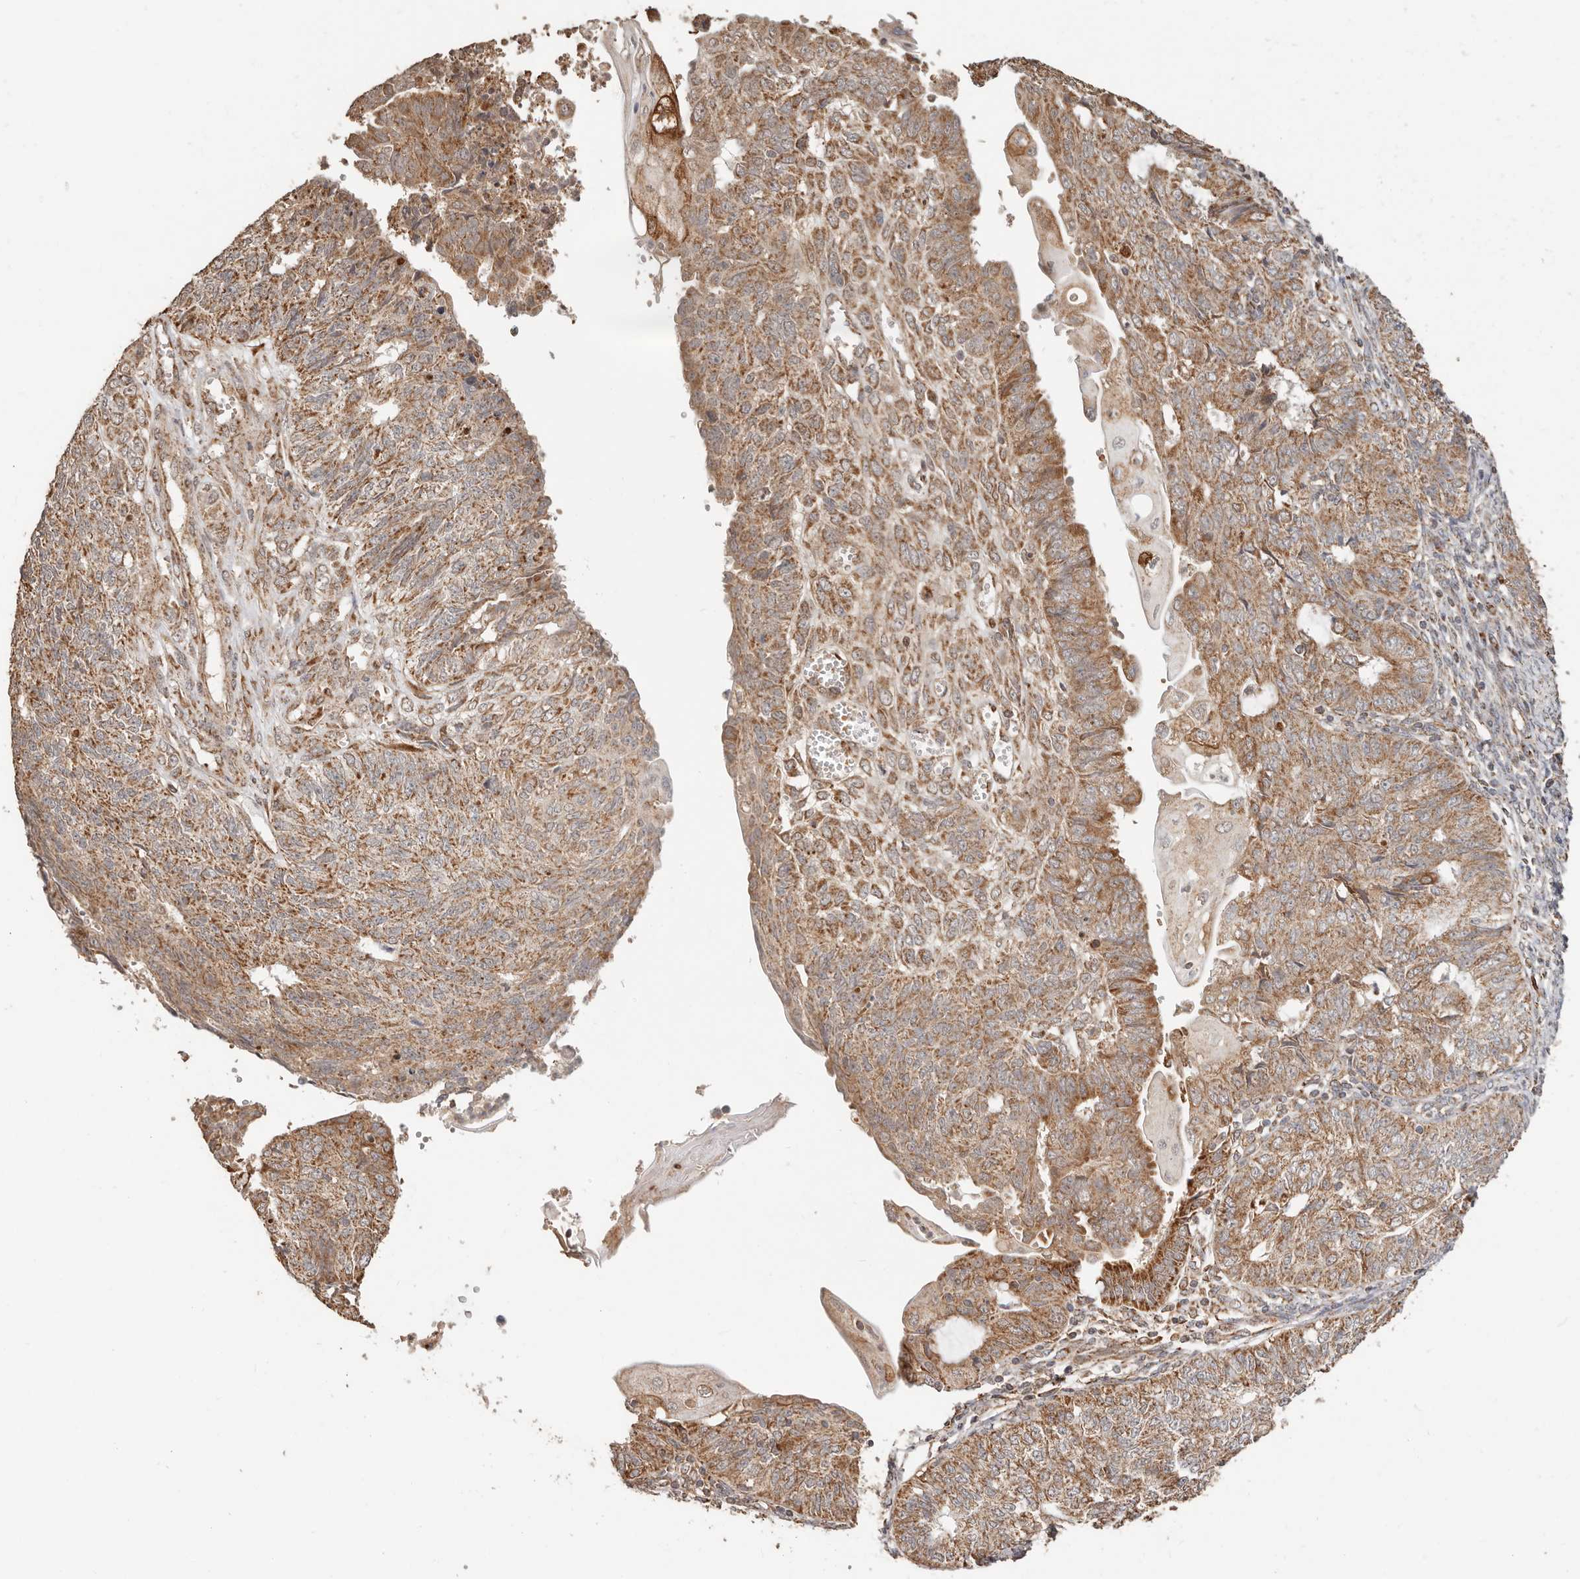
{"staining": {"intensity": "moderate", "quantity": ">75%", "location": "cytoplasmic/membranous"}, "tissue": "endometrial cancer", "cell_type": "Tumor cells", "image_type": "cancer", "snomed": [{"axis": "morphology", "description": "Adenocarcinoma, NOS"}, {"axis": "topography", "description": "Endometrium"}], "caption": "Protein analysis of endometrial cancer (adenocarcinoma) tissue demonstrates moderate cytoplasmic/membranous expression in about >75% of tumor cells.", "gene": "NDUFB11", "patient": {"sex": "female", "age": 32}}